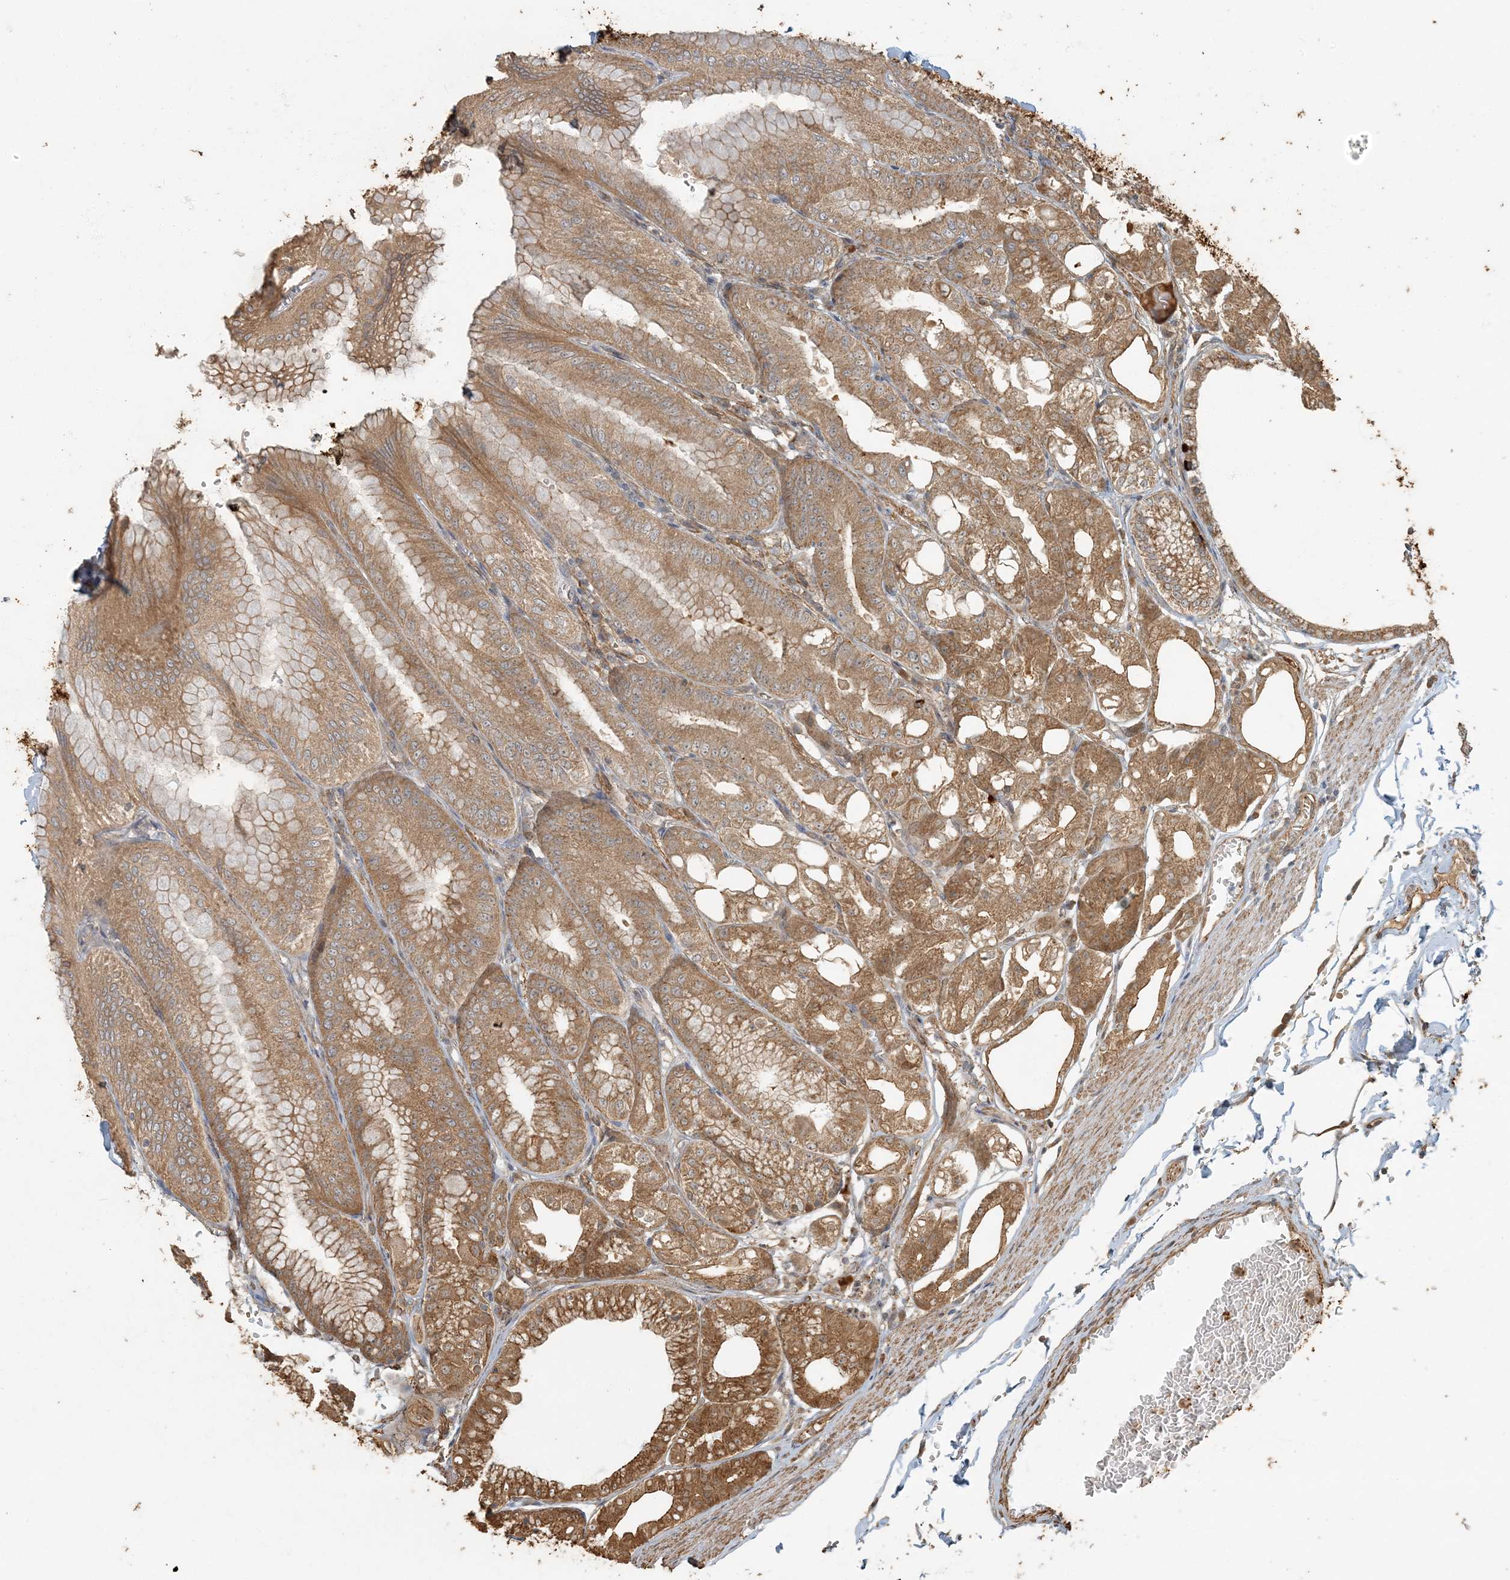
{"staining": {"intensity": "moderate", "quantity": ">75%", "location": "cytoplasmic/membranous"}, "tissue": "stomach", "cell_type": "Glandular cells", "image_type": "normal", "snomed": [{"axis": "morphology", "description": "Normal tissue, NOS"}, {"axis": "topography", "description": "Stomach, lower"}], "caption": "DAB (3,3'-diaminobenzidine) immunohistochemical staining of normal stomach demonstrates moderate cytoplasmic/membranous protein expression in approximately >75% of glandular cells. Using DAB (brown) and hematoxylin (blue) stains, captured at high magnification using brightfield microscopy.", "gene": "AK9", "patient": {"sex": "male", "age": 71}}